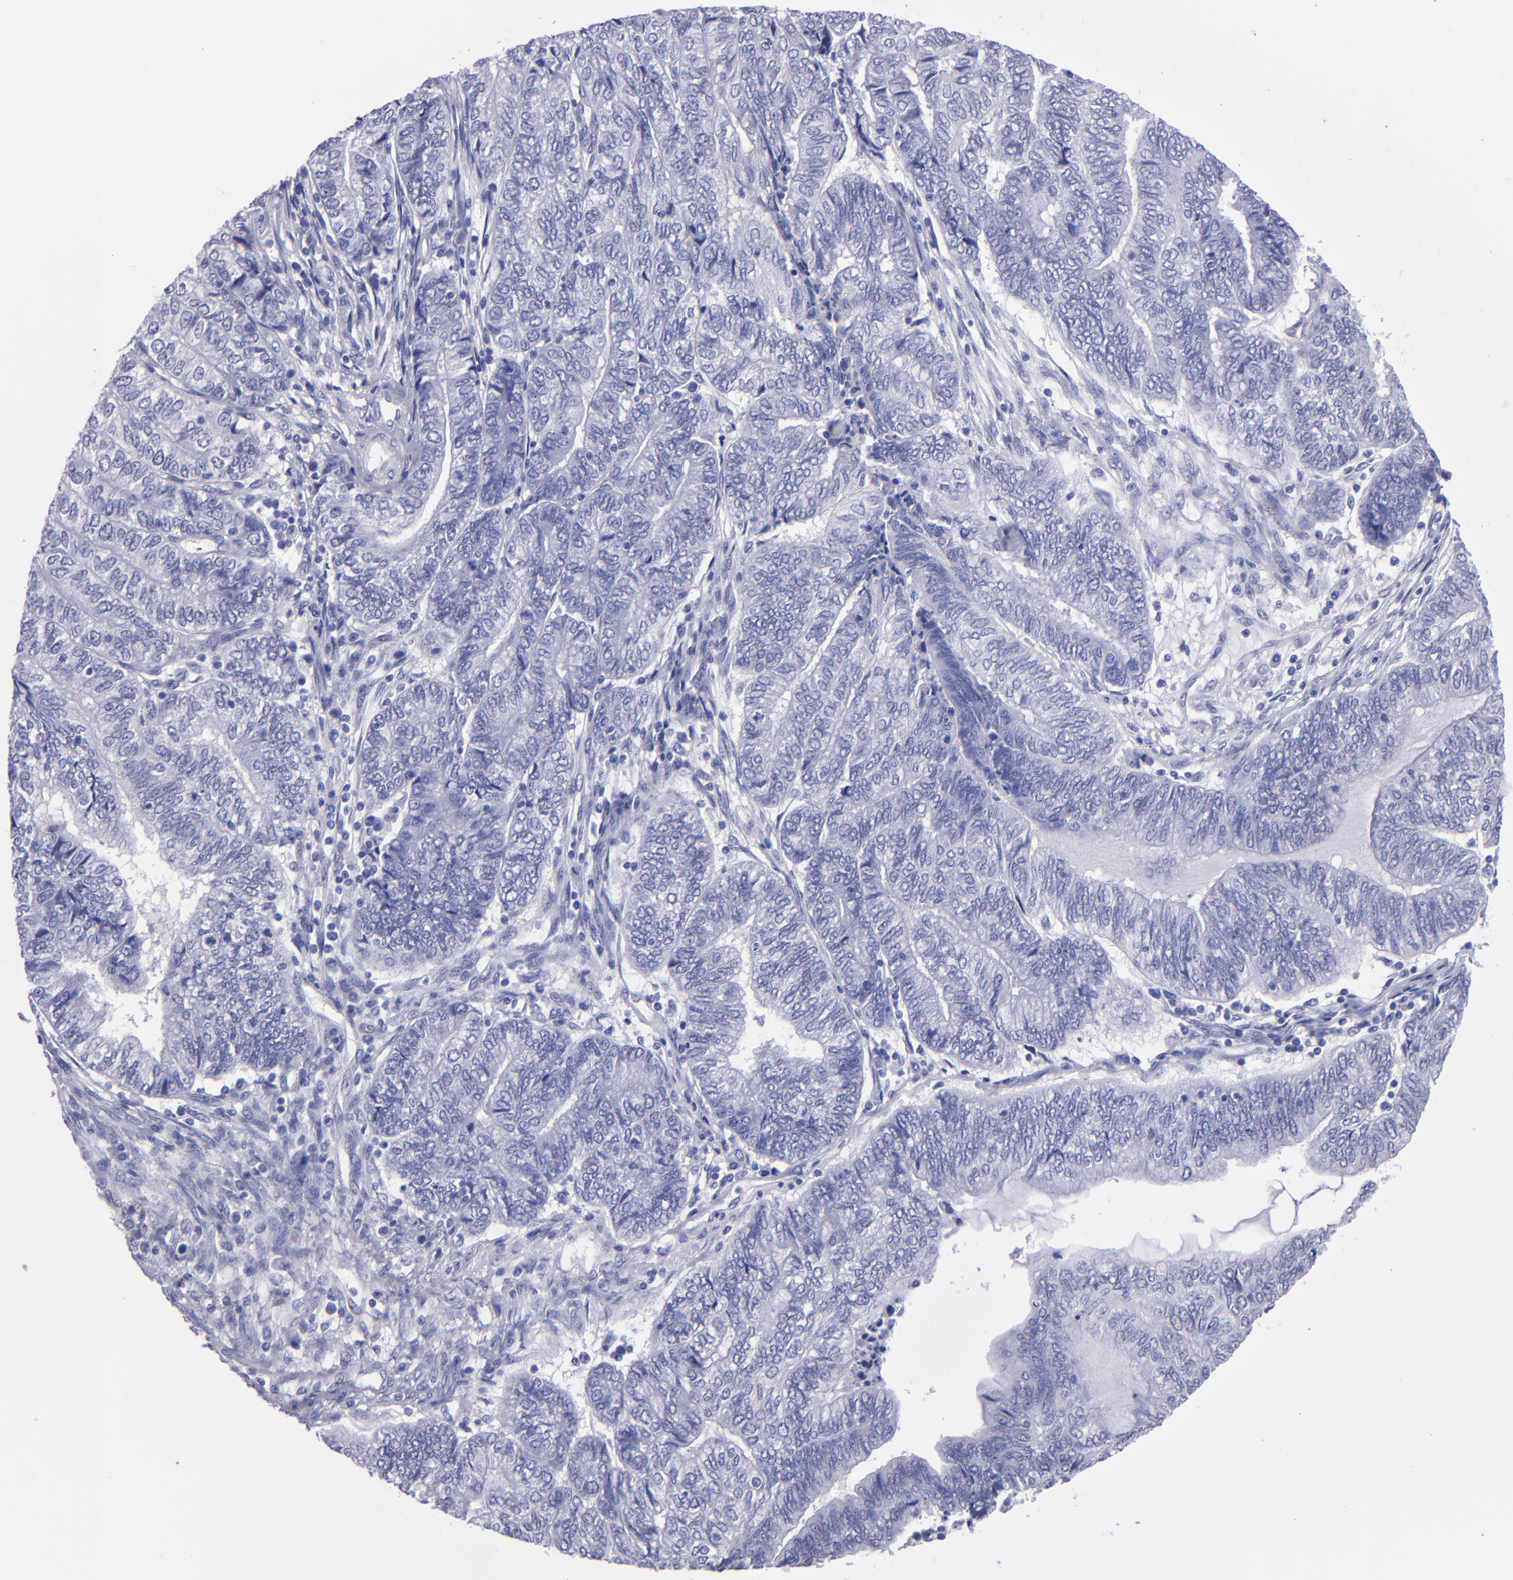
{"staining": {"intensity": "negative", "quantity": "none", "location": "none"}, "tissue": "endometrial cancer", "cell_type": "Tumor cells", "image_type": "cancer", "snomed": [{"axis": "morphology", "description": "Adenocarcinoma, NOS"}, {"axis": "topography", "description": "Uterus"}, {"axis": "topography", "description": "Endometrium"}], "caption": "Tumor cells are negative for protein expression in human adenocarcinoma (endometrial). The staining was performed using DAB to visualize the protein expression in brown, while the nuclei were stained in blue with hematoxylin (Magnification: 20x).", "gene": "TG", "patient": {"sex": "female", "age": 70}}